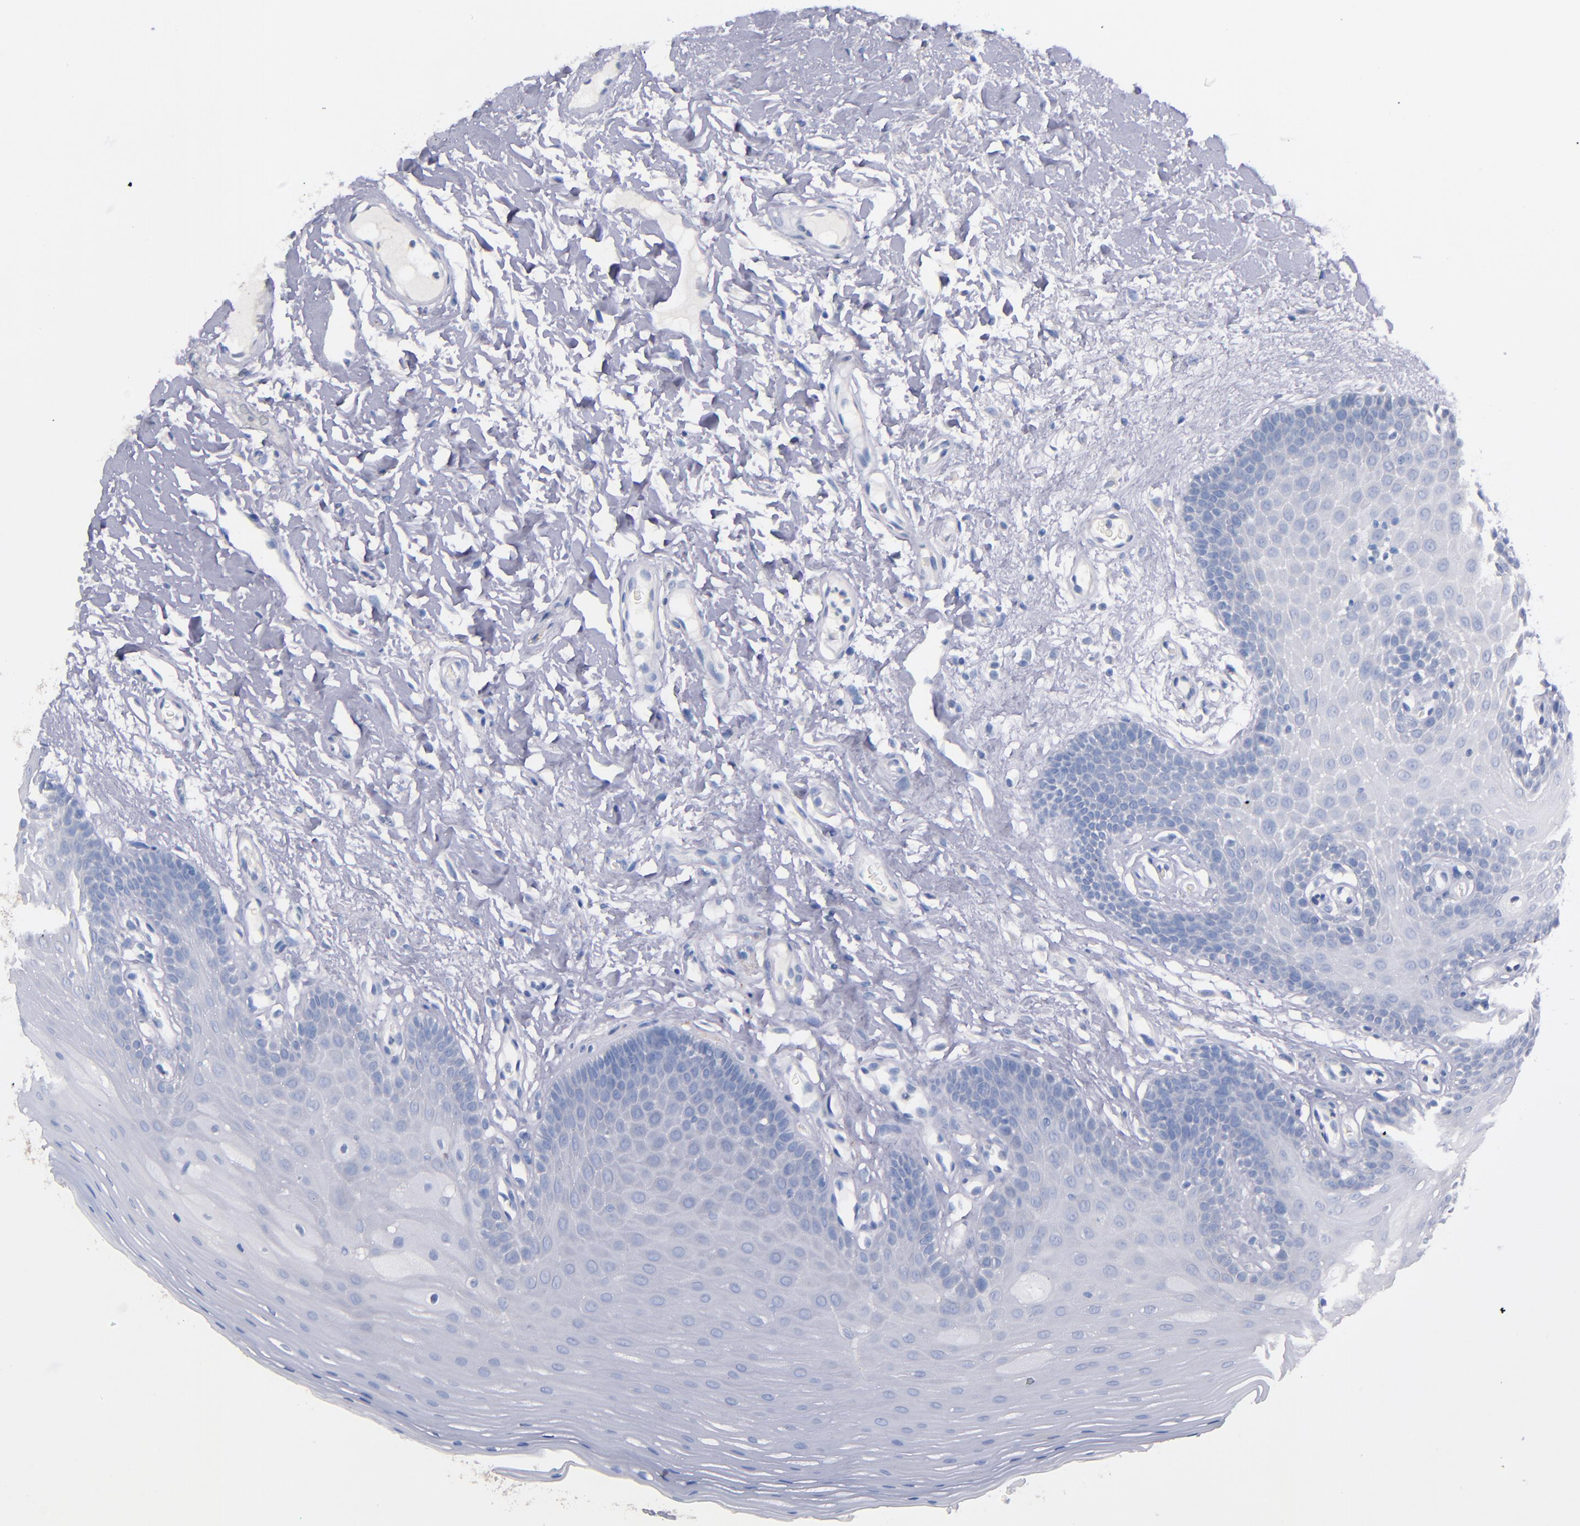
{"staining": {"intensity": "negative", "quantity": "none", "location": "none"}, "tissue": "oral mucosa", "cell_type": "Squamous epithelial cells", "image_type": "normal", "snomed": [{"axis": "morphology", "description": "Normal tissue, NOS"}, {"axis": "morphology", "description": "Squamous cell carcinoma, NOS"}, {"axis": "topography", "description": "Skeletal muscle"}, {"axis": "topography", "description": "Oral tissue"}, {"axis": "topography", "description": "Head-Neck"}], "caption": "The IHC micrograph has no significant staining in squamous epithelial cells of oral mucosa. Brightfield microscopy of immunohistochemistry stained with DAB (brown) and hematoxylin (blue), captured at high magnification.", "gene": "CNTNAP2", "patient": {"sex": "male", "age": 71}}